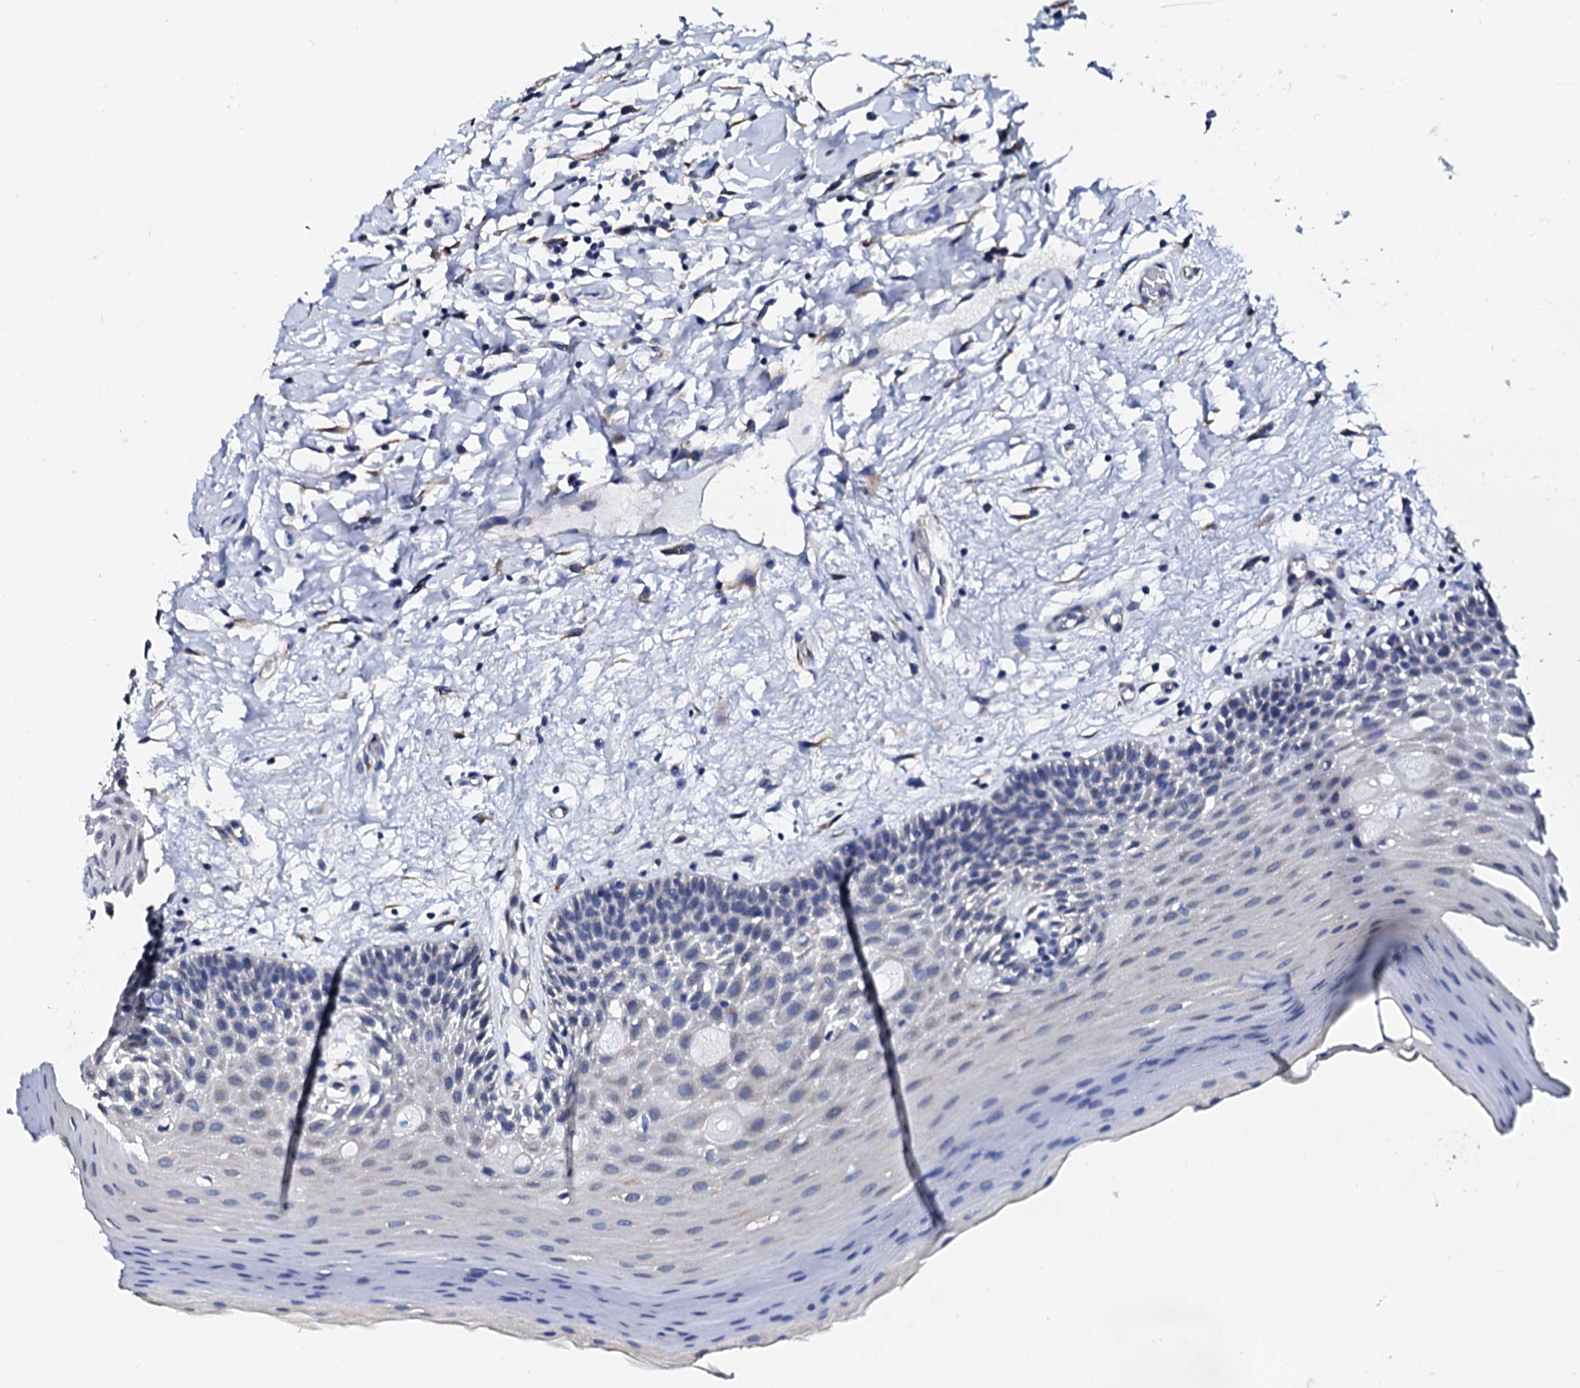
{"staining": {"intensity": "negative", "quantity": "none", "location": "none"}, "tissue": "oral mucosa", "cell_type": "Squamous epithelial cells", "image_type": "normal", "snomed": [{"axis": "morphology", "description": "Normal tissue, NOS"}, {"axis": "topography", "description": "Oral tissue"}, {"axis": "topography", "description": "Tounge, NOS"}], "caption": "High magnification brightfield microscopy of benign oral mucosa stained with DAB (3,3'-diaminobenzidine) (brown) and counterstained with hematoxylin (blue): squamous epithelial cells show no significant expression.", "gene": "AKAP3", "patient": {"sex": "male", "age": 47}}